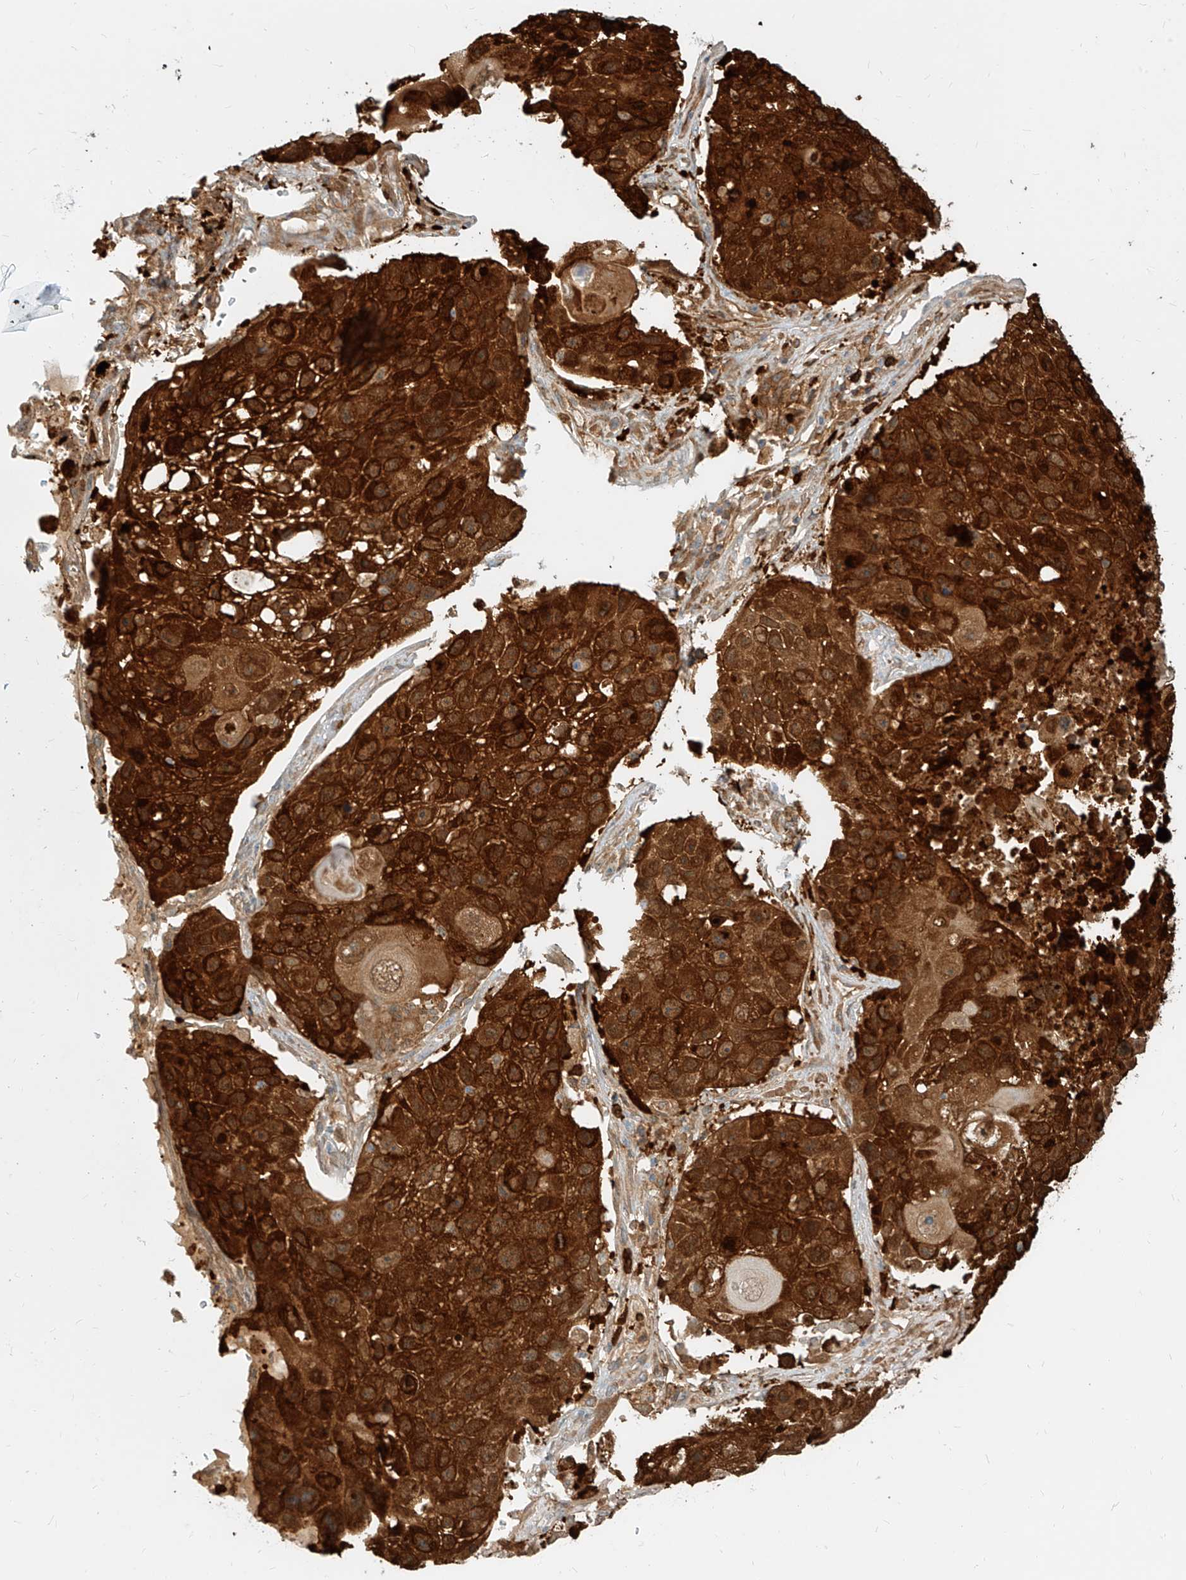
{"staining": {"intensity": "strong", "quantity": ">75%", "location": "cytoplasmic/membranous,nuclear"}, "tissue": "lung cancer", "cell_type": "Tumor cells", "image_type": "cancer", "snomed": [{"axis": "morphology", "description": "Squamous cell carcinoma, NOS"}, {"axis": "topography", "description": "Lung"}], "caption": "Strong cytoplasmic/membranous and nuclear positivity for a protein is appreciated in approximately >75% of tumor cells of squamous cell carcinoma (lung) using immunohistochemistry (IHC).", "gene": "PGD", "patient": {"sex": "male", "age": 61}}